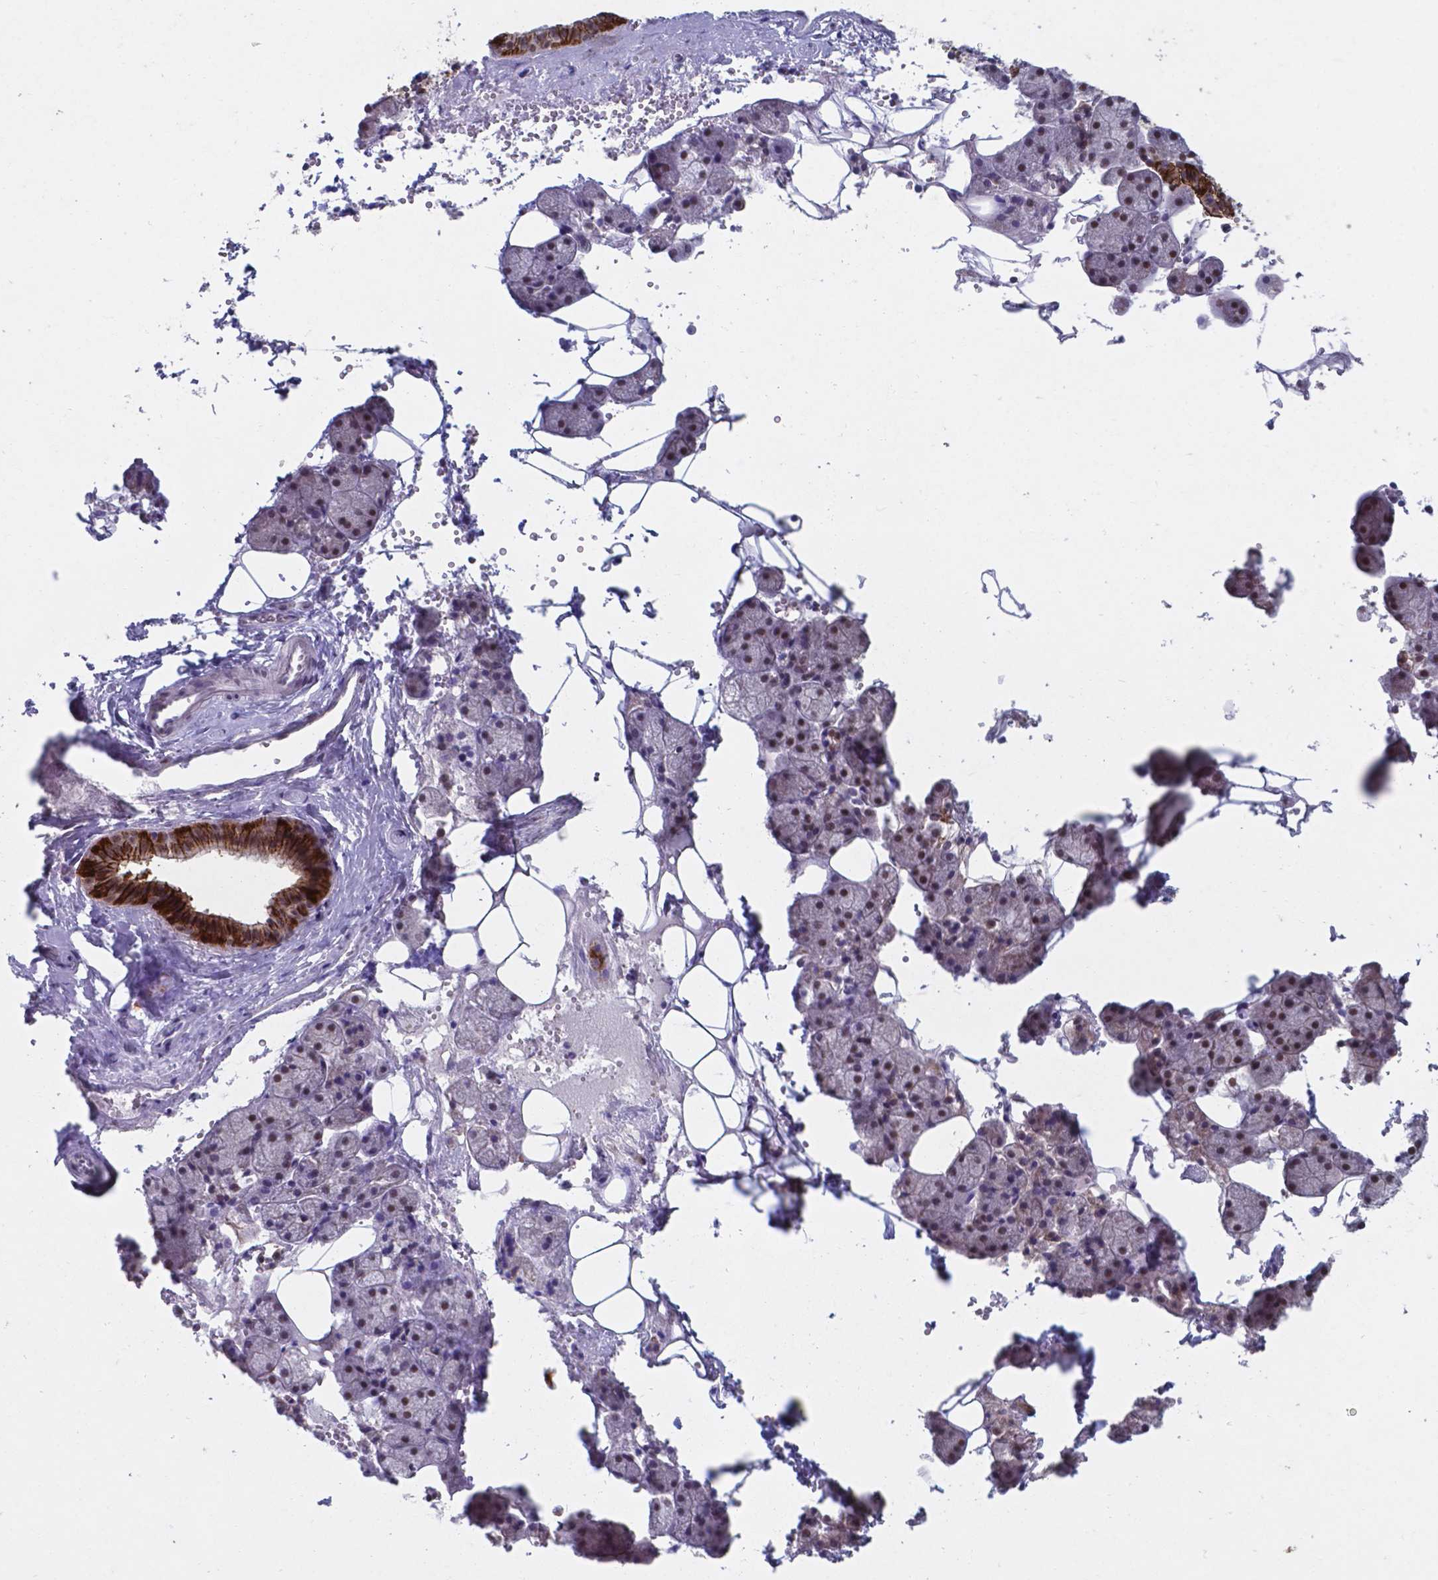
{"staining": {"intensity": "strong", "quantity": "25%-75%", "location": "cytoplasmic/membranous,nuclear"}, "tissue": "salivary gland", "cell_type": "Glandular cells", "image_type": "normal", "snomed": [{"axis": "morphology", "description": "Normal tissue, NOS"}, {"axis": "topography", "description": "Salivary gland"}], "caption": "Salivary gland stained with DAB immunohistochemistry displays high levels of strong cytoplasmic/membranous,nuclear positivity in about 25%-75% of glandular cells.", "gene": "UBE2E2", "patient": {"sex": "male", "age": 38}}